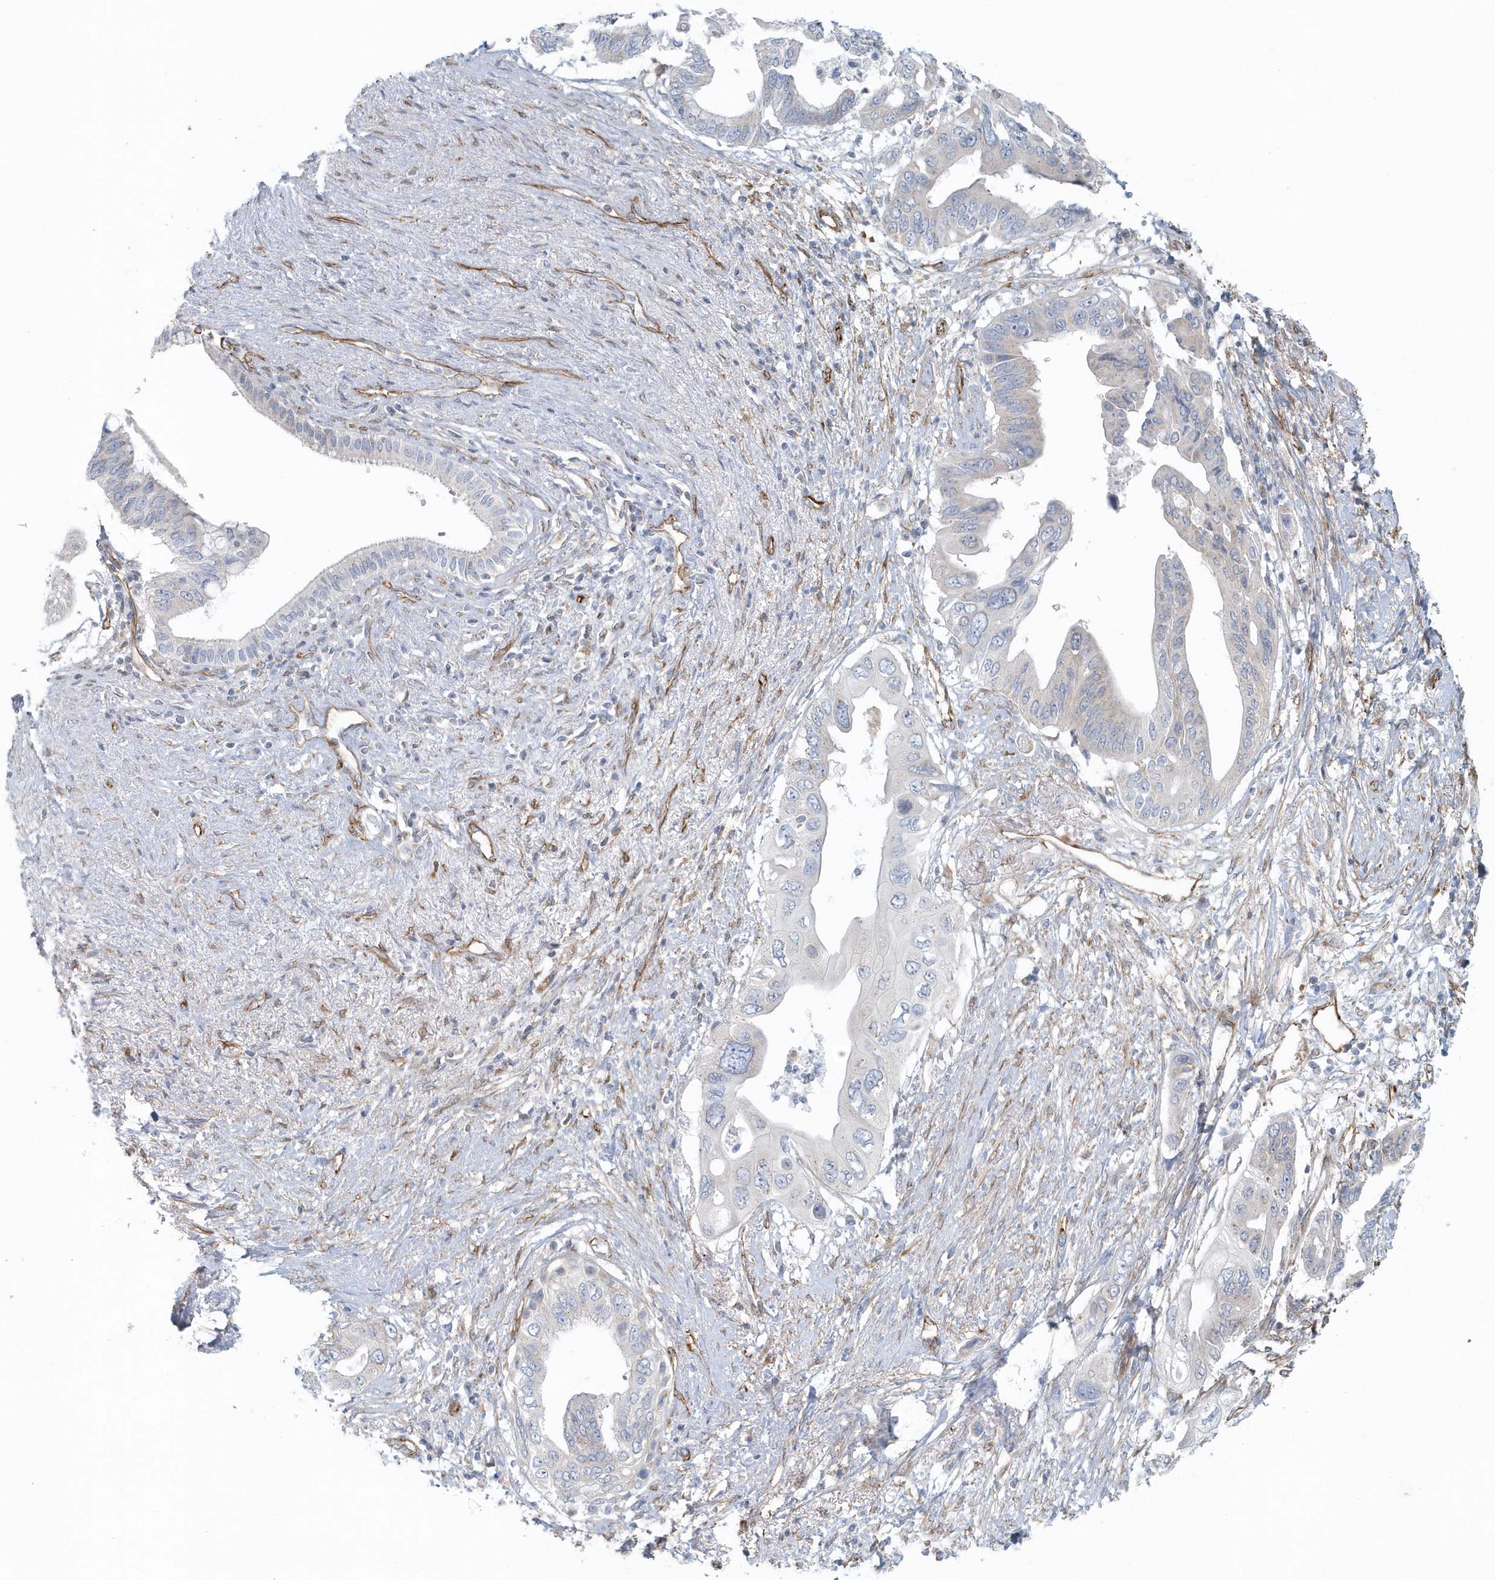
{"staining": {"intensity": "negative", "quantity": "none", "location": "none"}, "tissue": "pancreatic cancer", "cell_type": "Tumor cells", "image_type": "cancer", "snomed": [{"axis": "morphology", "description": "Adenocarcinoma, NOS"}, {"axis": "topography", "description": "Pancreas"}], "caption": "High power microscopy micrograph of an immunohistochemistry photomicrograph of pancreatic cancer, revealing no significant staining in tumor cells.", "gene": "GPR152", "patient": {"sex": "male", "age": 66}}